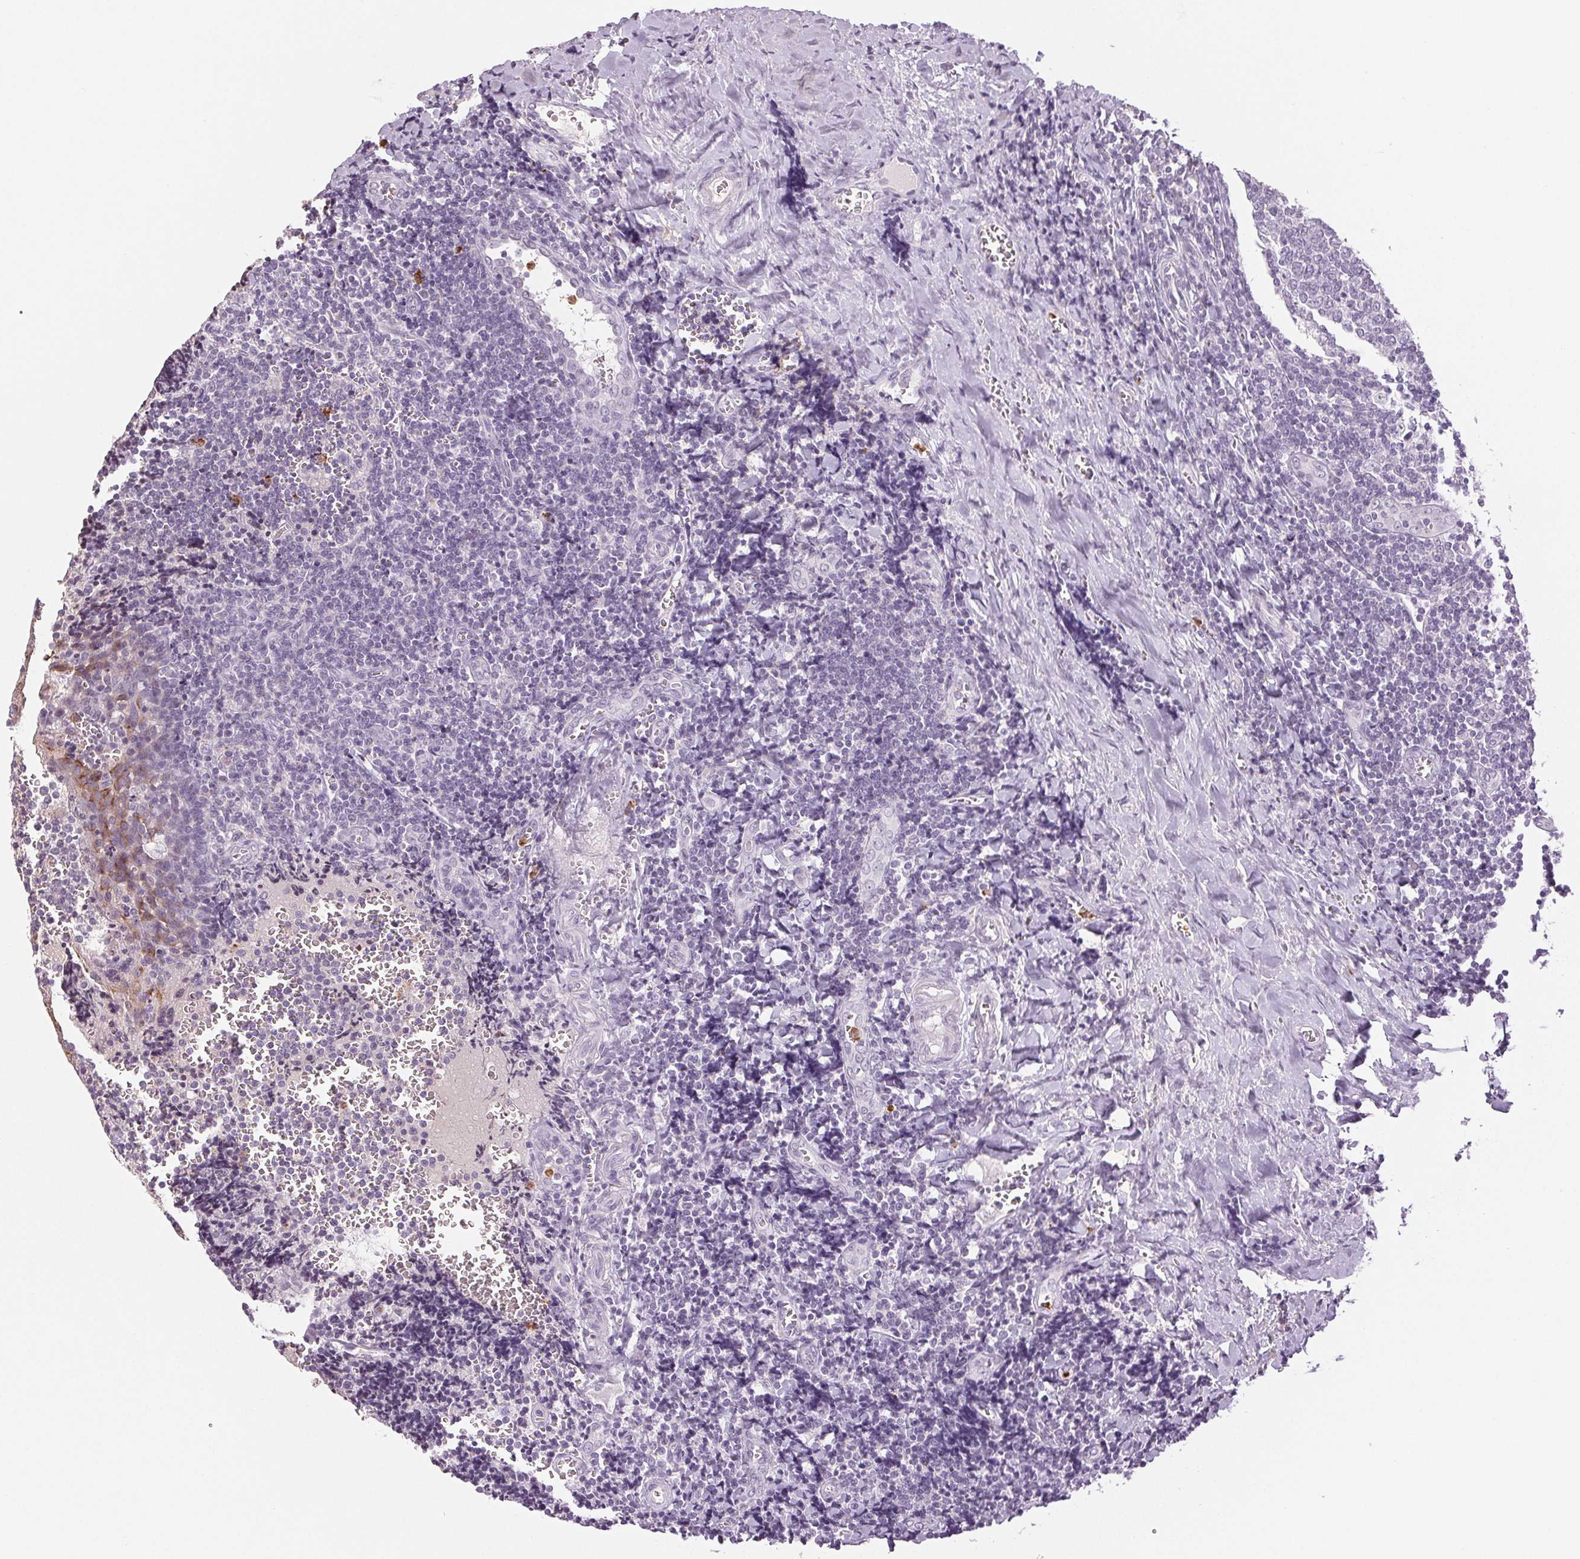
{"staining": {"intensity": "negative", "quantity": "none", "location": "none"}, "tissue": "tonsil", "cell_type": "Germinal center cells", "image_type": "normal", "snomed": [{"axis": "morphology", "description": "Normal tissue, NOS"}, {"axis": "morphology", "description": "Inflammation, NOS"}, {"axis": "topography", "description": "Tonsil"}], "caption": "There is no significant positivity in germinal center cells of tonsil.", "gene": "LTF", "patient": {"sex": "female", "age": 31}}